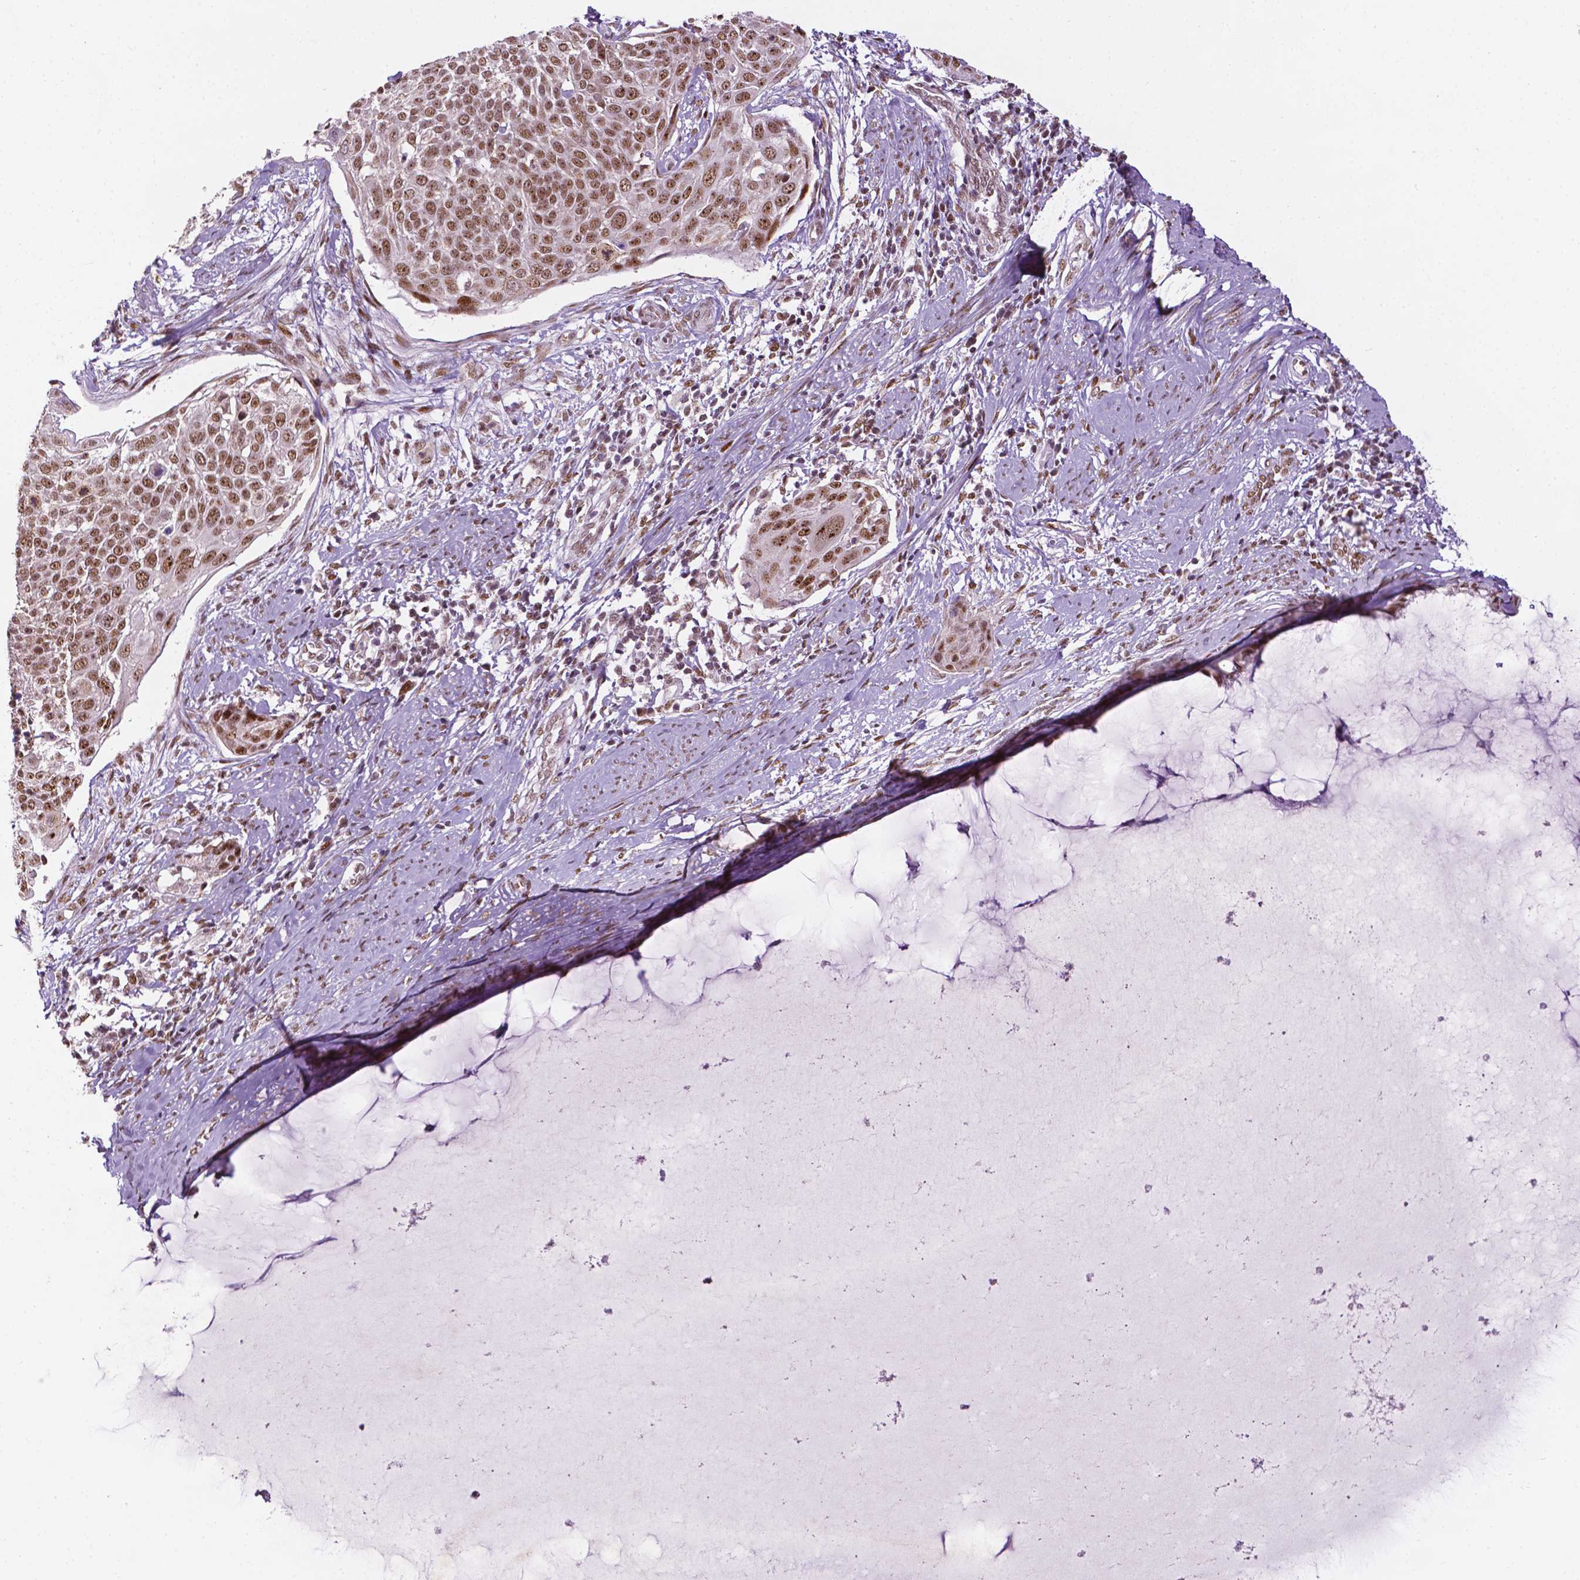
{"staining": {"intensity": "moderate", "quantity": ">75%", "location": "nuclear"}, "tissue": "cervical cancer", "cell_type": "Tumor cells", "image_type": "cancer", "snomed": [{"axis": "morphology", "description": "Squamous cell carcinoma, NOS"}, {"axis": "topography", "description": "Cervix"}], "caption": "Protein analysis of cervical cancer (squamous cell carcinoma) tissue reveals moderate nuclear expression in approximately >75% of tumor cells.", "gene": "ZNF41", "patient": {"sex": "female", "age": 39}}